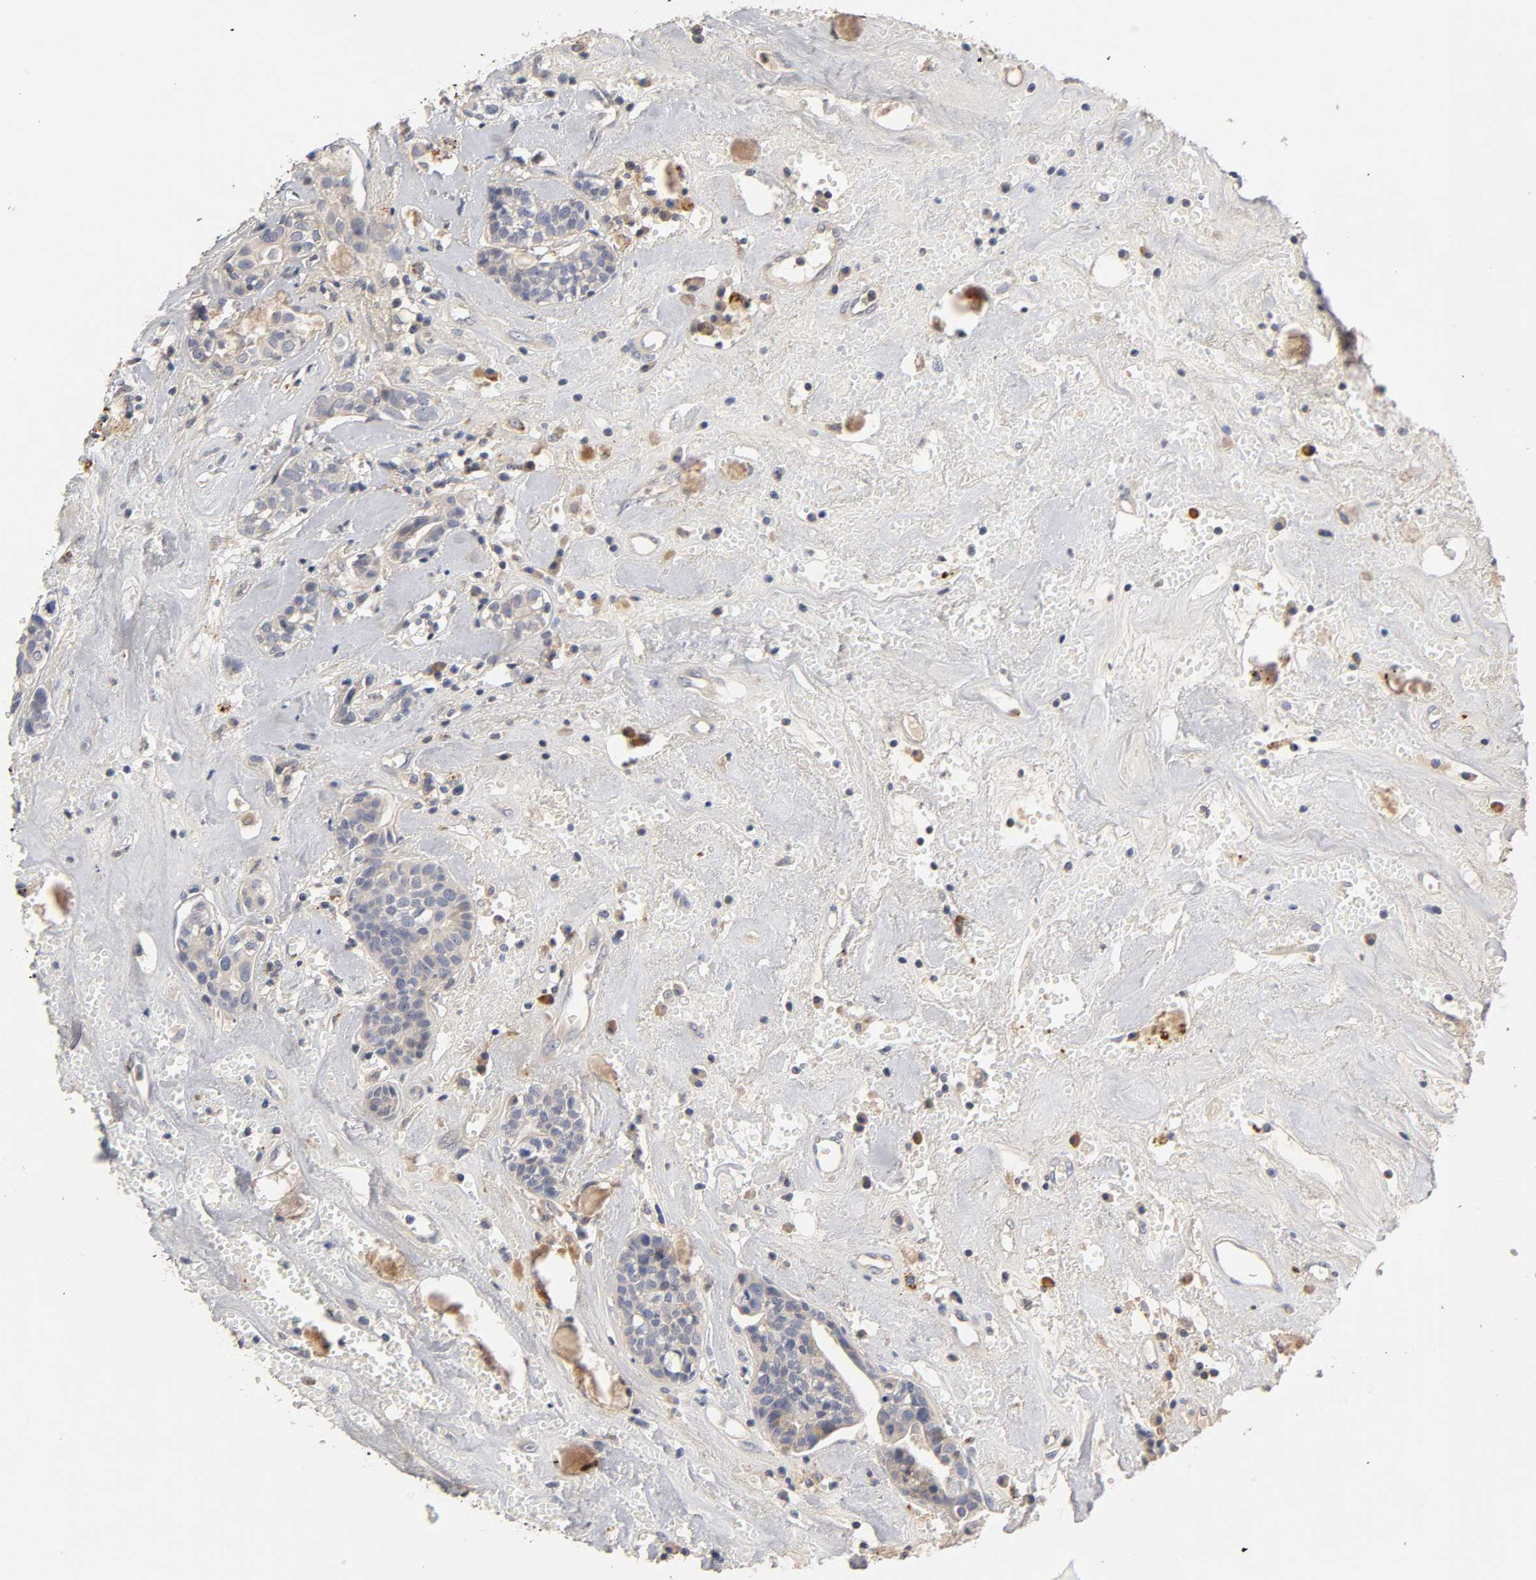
{"staining": {"intensity": "weak", "quantity": "25%-75%", "location": "cytoplasmic/membranous"}, "tissue": "head and neck cancer", "cell_type": "Tumor cells", "image_type": "cancer", "snomed": [{"axis": "morphology", "description": "Adenocarcinoma, NOS"}, {"axis": "topography", "description": "Salivary gland"}, {"axis": "topography", "description": "Head-Neck"}], "caption": "Head and neck adenocarcinoma stained for a protein (brown) shows weak cytoplasmic/membranous positive positivity in approximately 25%-75% of tumor cells.", "gene": "RHOA", "patient": {"sex": "female", "age": 65}}